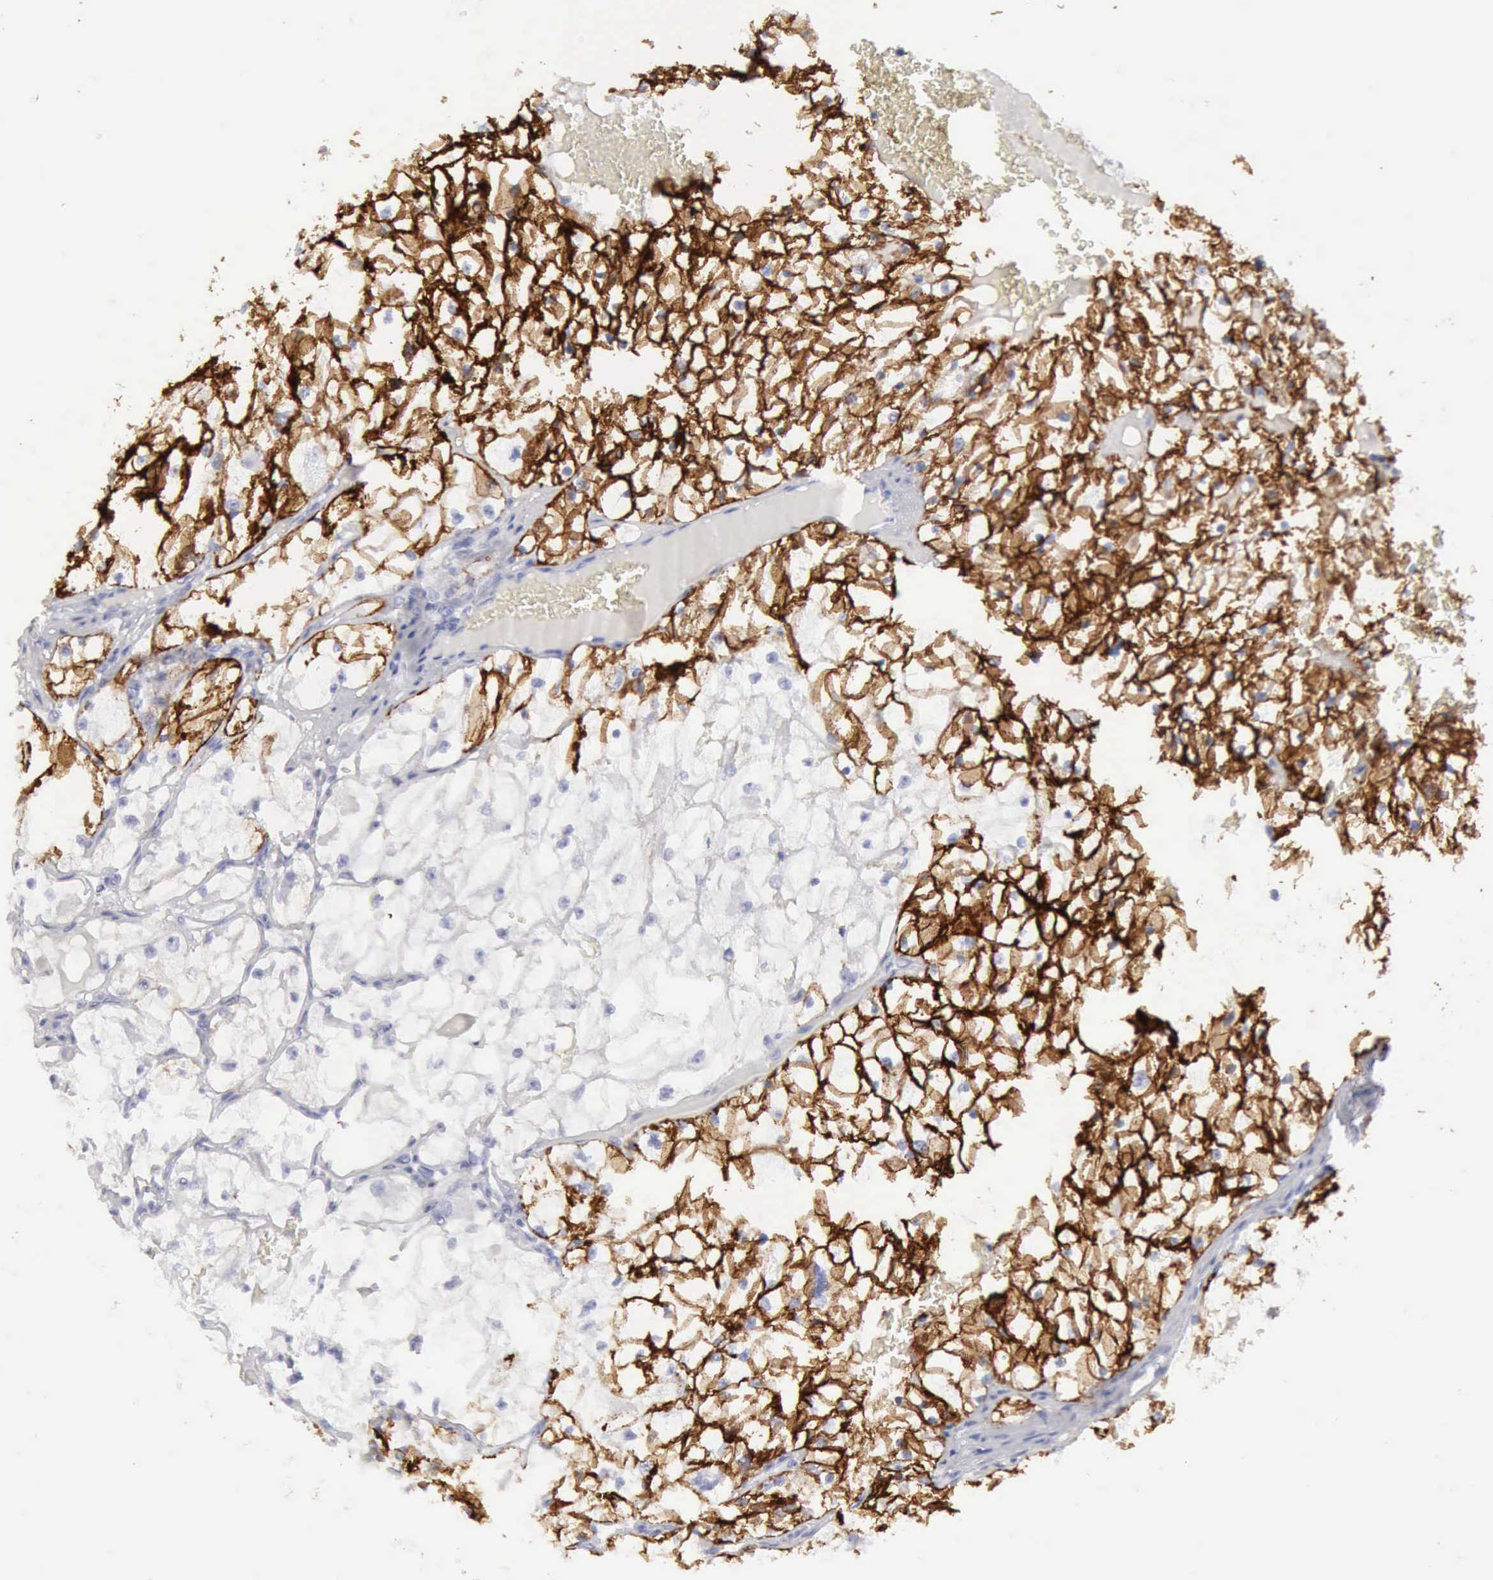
{"staining": {"intensity": "moderate", "quantity": "25%-75%", "location": "cytoplasmic/membranous"}, "tissue": "renal cancer", "cell_type": "Tumor cells", "image_type": "cancer", "snomed": [{"axis": "morphology", "description": "Adenocarcinoma, NOS"}, {"axis": "topography", "description": "Kidney"}], "caption": "Brown immunohistochemical staining in renal cancer demonstrates moderate cytoplasmic/membranous staining in about 25%-75% of tumor cells.", "gene": "NCAM1", "patient": {"sex": "male", "age": 61}}